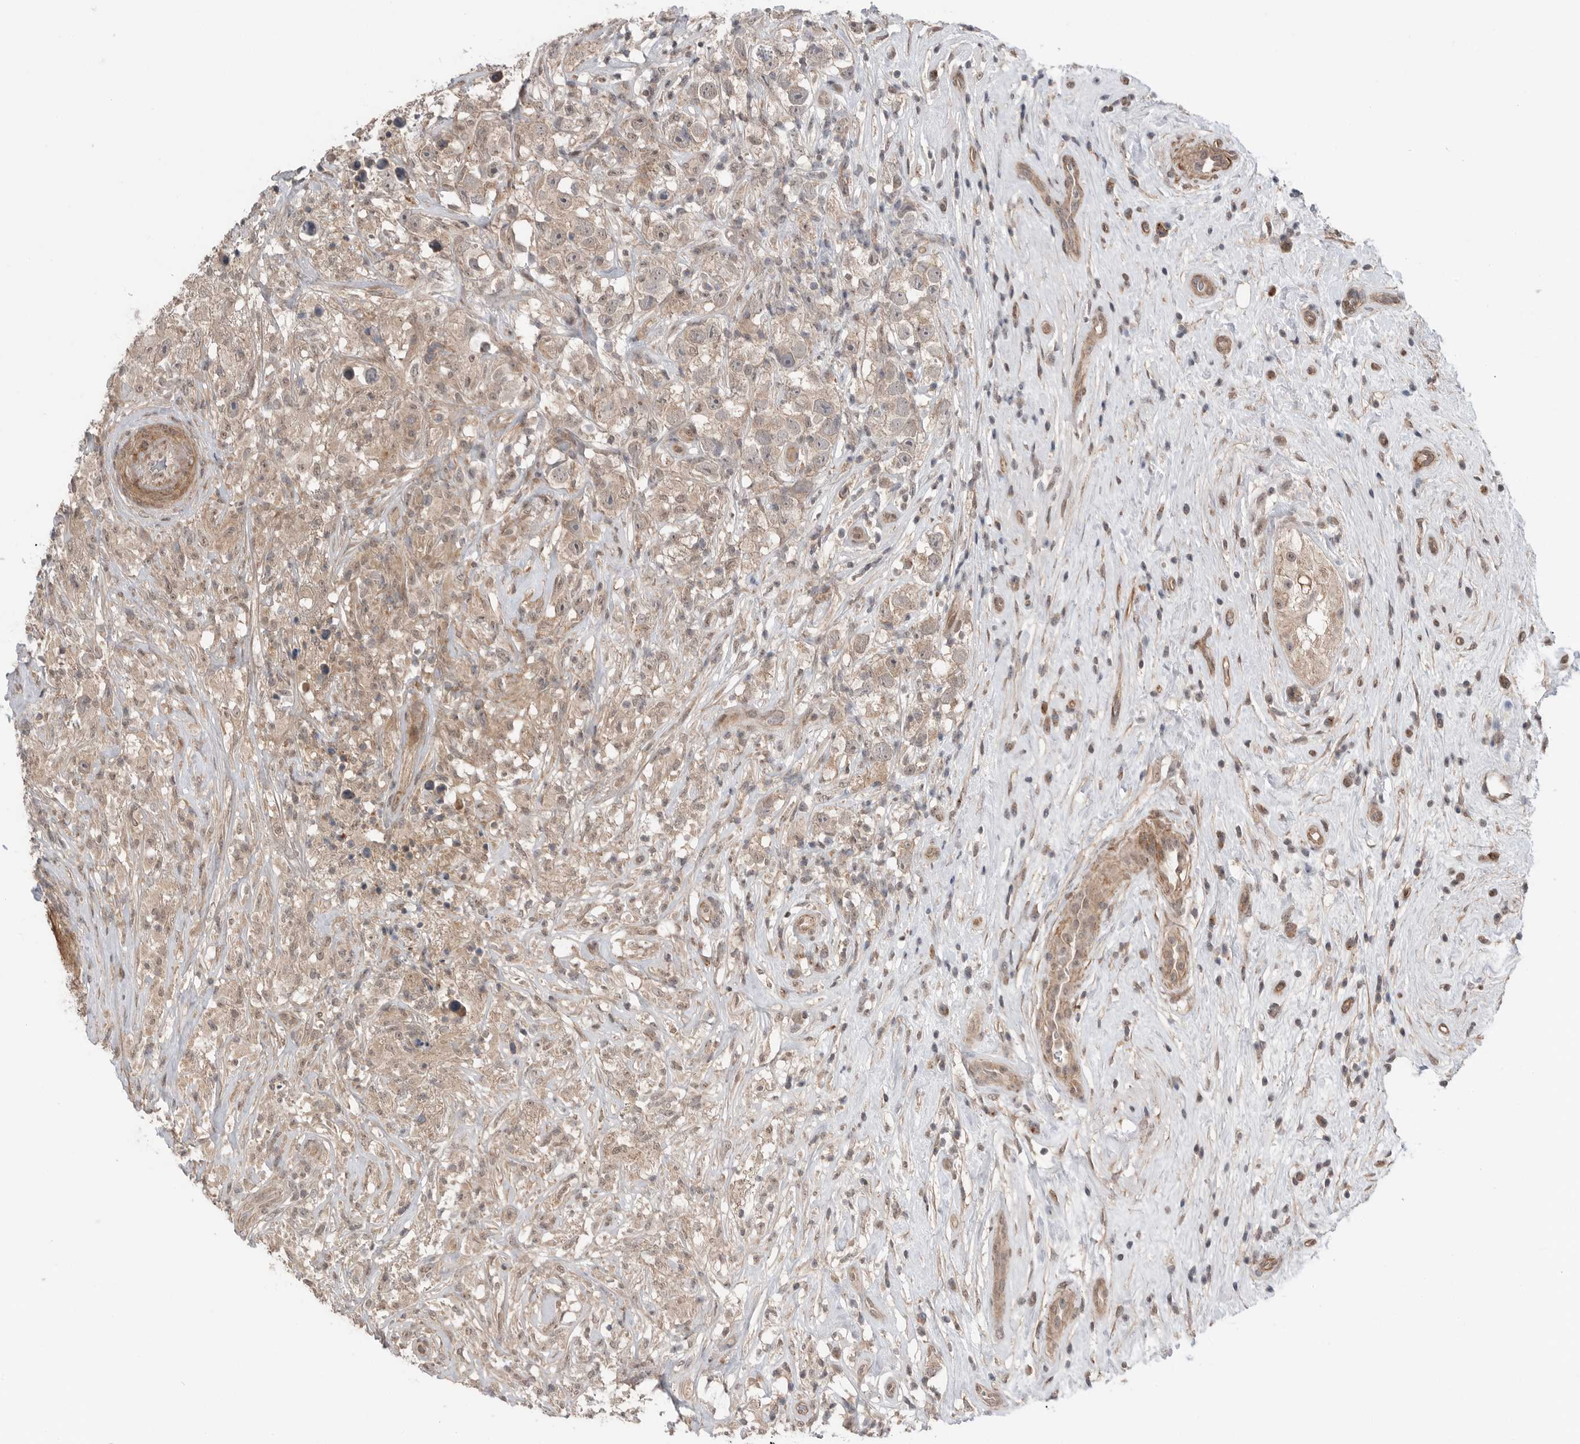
{"staining": {"intensity": "weak", "quantity": ">75%", "location": "cytoplasmic/membranous"}, "tissue": "testis cancer", "cell_type": "Tumor cells", "image_type": "cancer", "snomed": [{"axis": "morphology", "description": "Seminoma, NOS"}, {"axis": "topography", "description": "Testis"}], "caption": "Seminoma (testis) was stained to show a protein in brown. There is low levels of weak cytoplasmic/membranous staining in about >75% of tumor cells.", "gene": "PEAK1", "patient": {"sex": "male", "age": 49}}